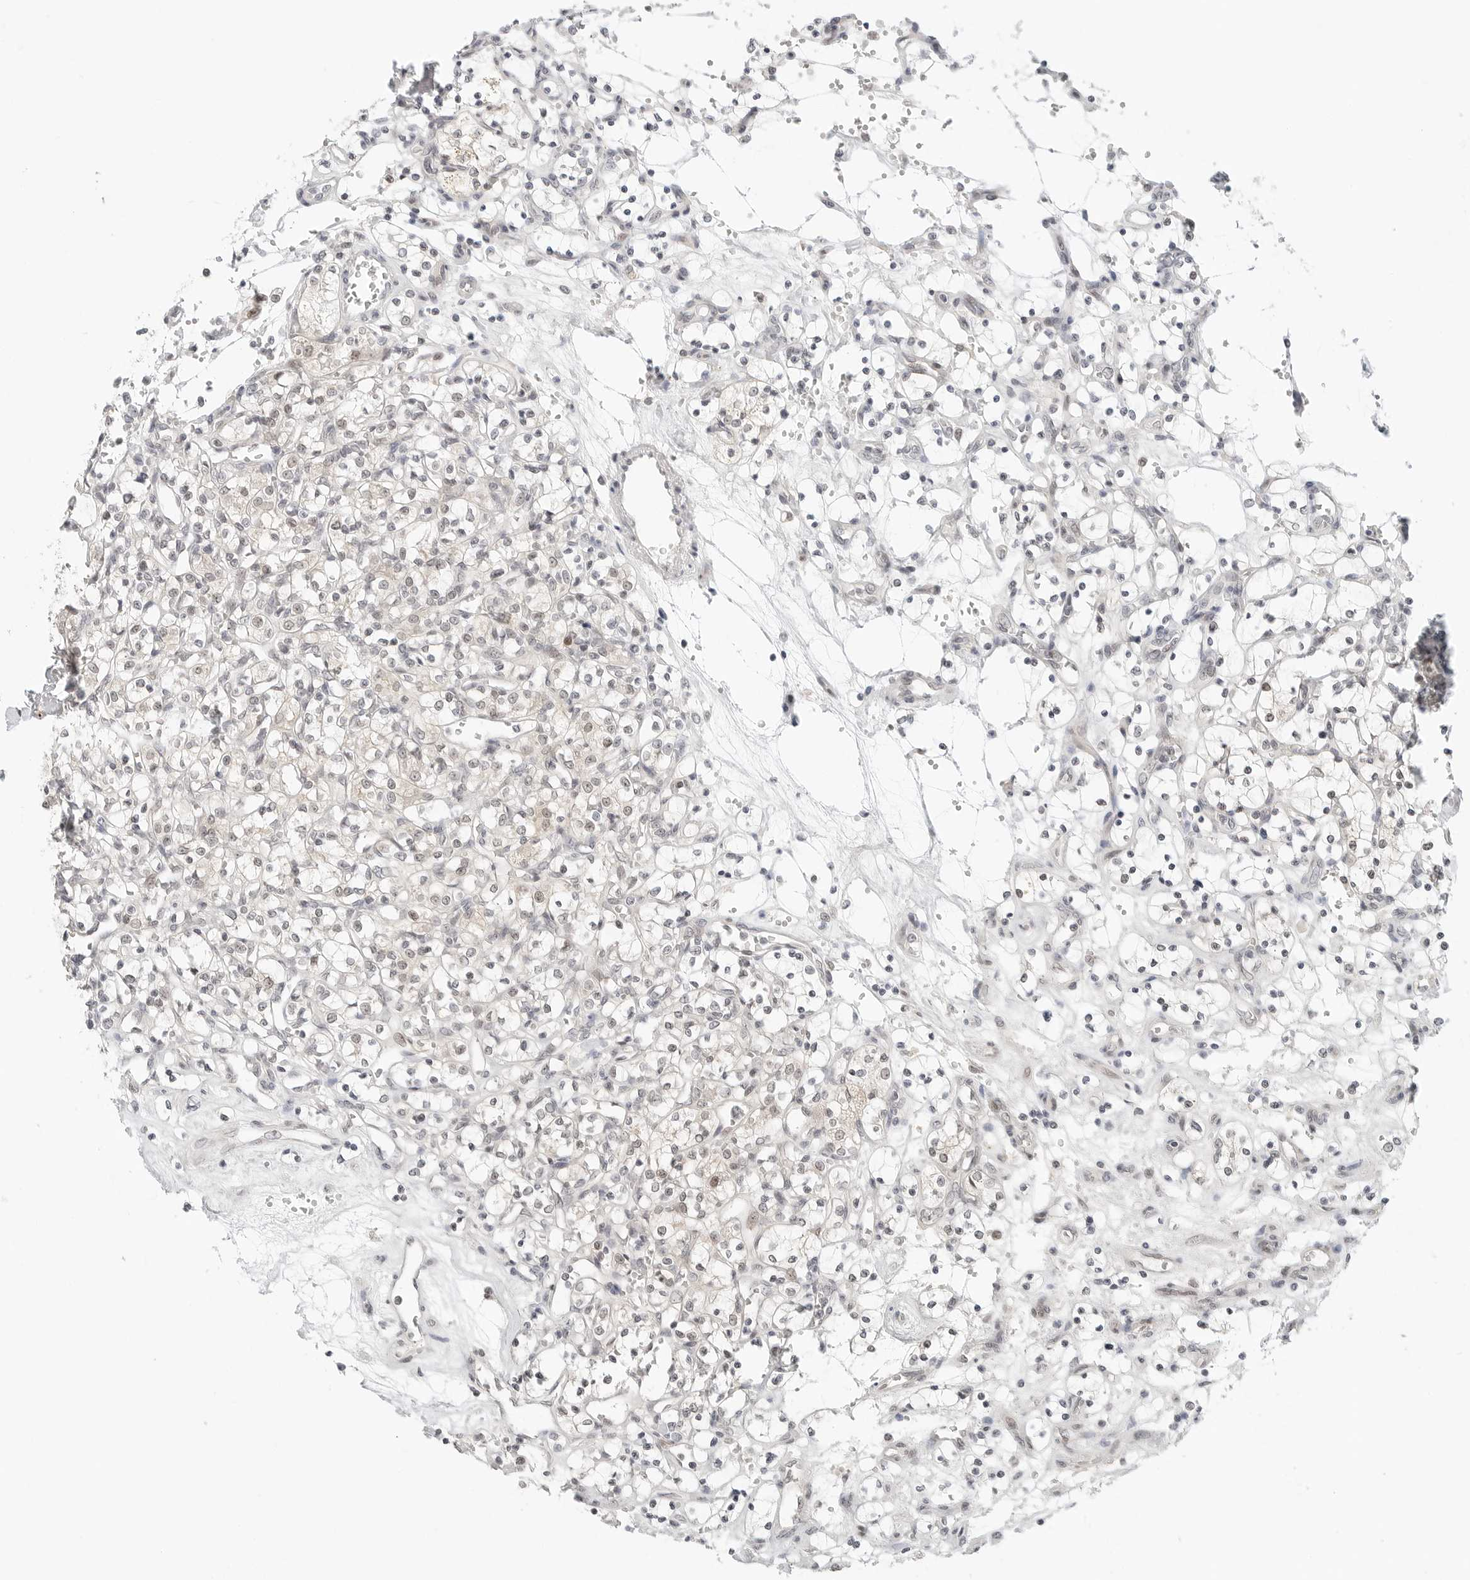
{"staining": {"intensity": "weak", "quantity": "<25%", "location": "cytoplasmic/membranous,nuclear"}, "tissue": "renal cancer", "cell_type": "Tumor cells", "image_type": "cancer", "snomed": [{"axis": "morphology", "description": "Adenocarcinoma, NOS"}, {"axis": "topography", "description": "Kidney"}], "caption": "Tumor cells are negative for protein expression in human renal cancer (adenocarcinoma).", "gene": "TSEN2", "patient": {"sex": "female", "age": 69}}